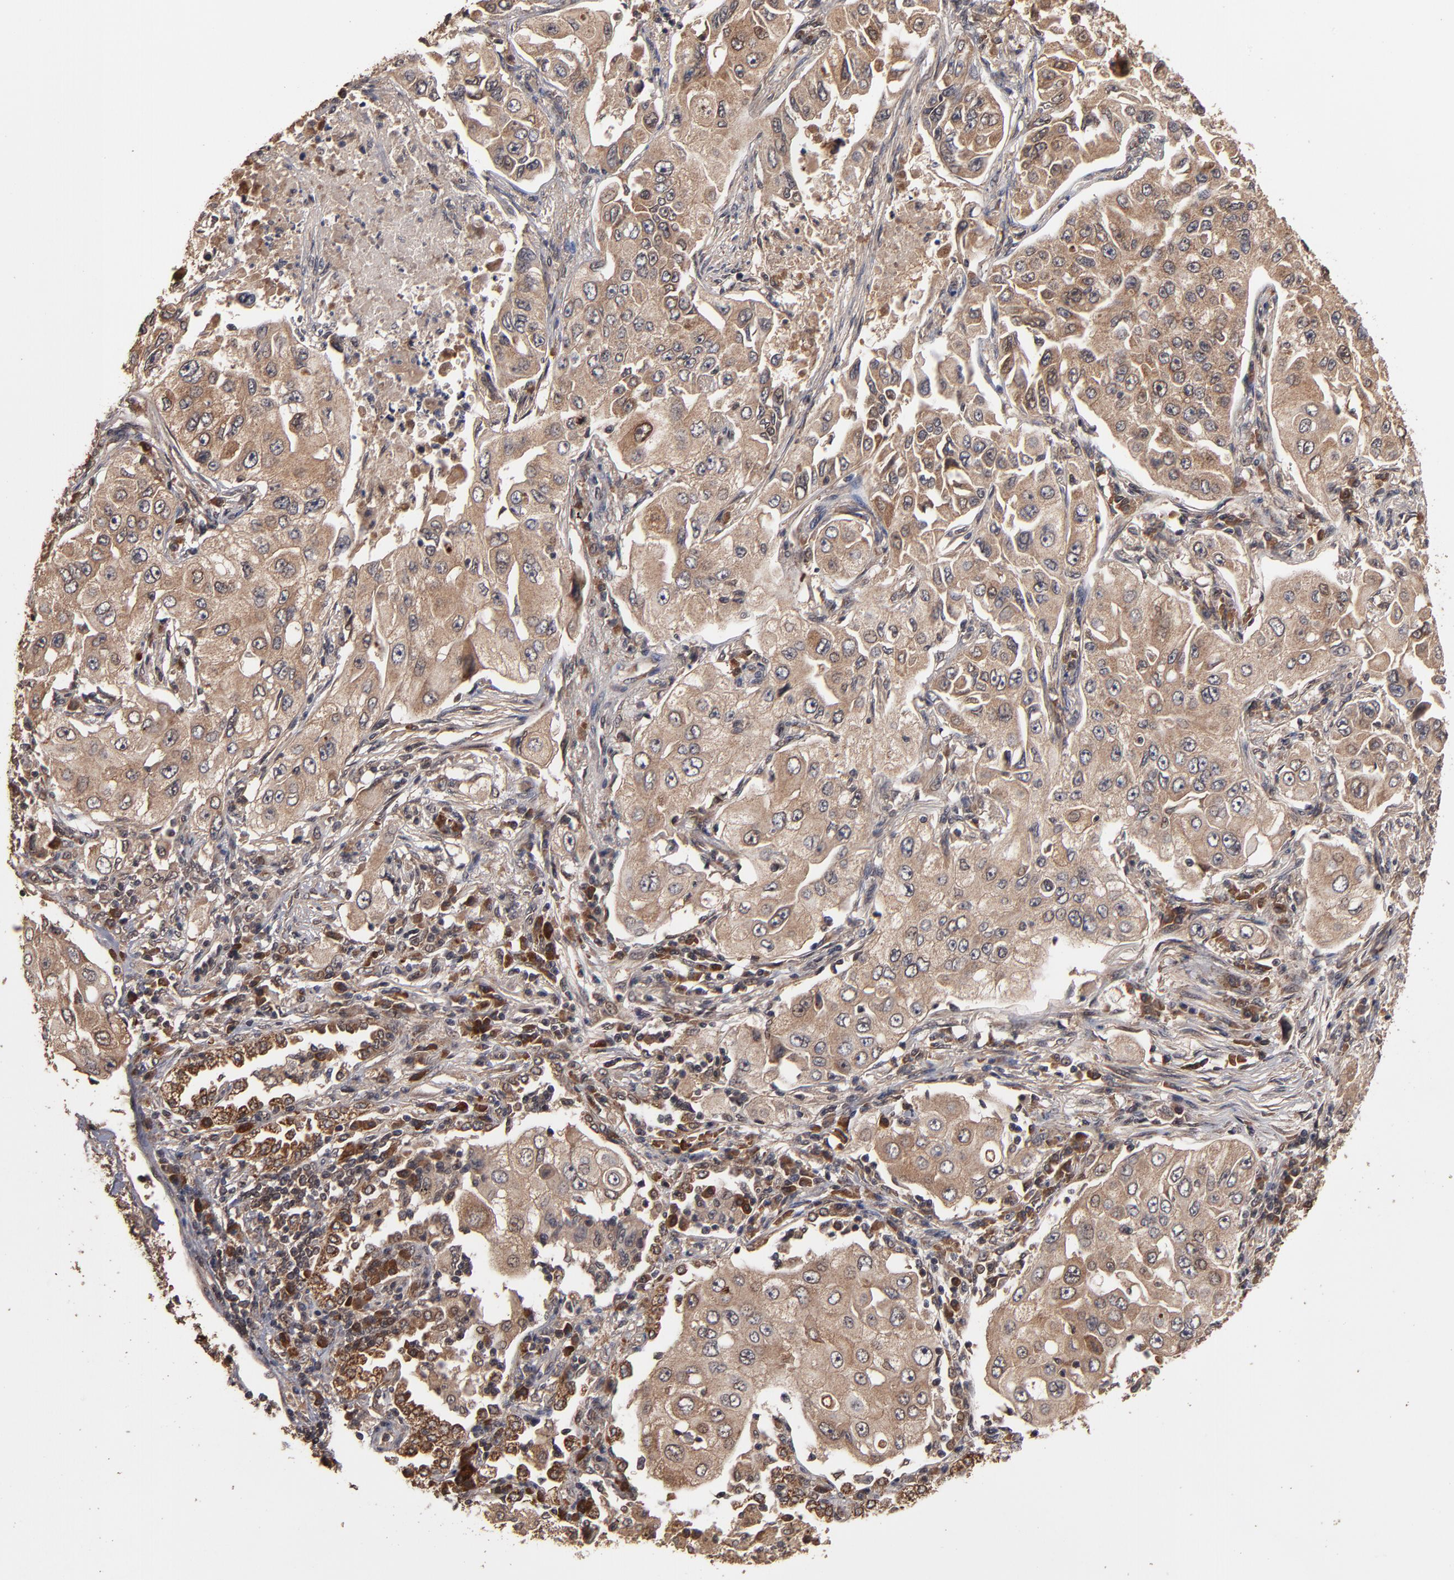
{"staining": {"intensity": "moderate", "quantity": ">75%", "location": "cytoplasmic/membranous,nuclear"}, "tissue": "lung cancer", "cell_type": "Tumor cells", "image_type": "cancer", "snomed": [{"axis": "morphology", "description": "Adenocarcinoma, NOS"}, {"axis": "topography", "description": "Lung"}], "caption": "Protein staining demonstrates moderate cytoplasmic/membranous and nuclear positivity in about >75% of tumor cells in lung cancer (adenocarcinoma).", "gene": "NXF2B", "patient": {"sex": "male", "age": 84}}